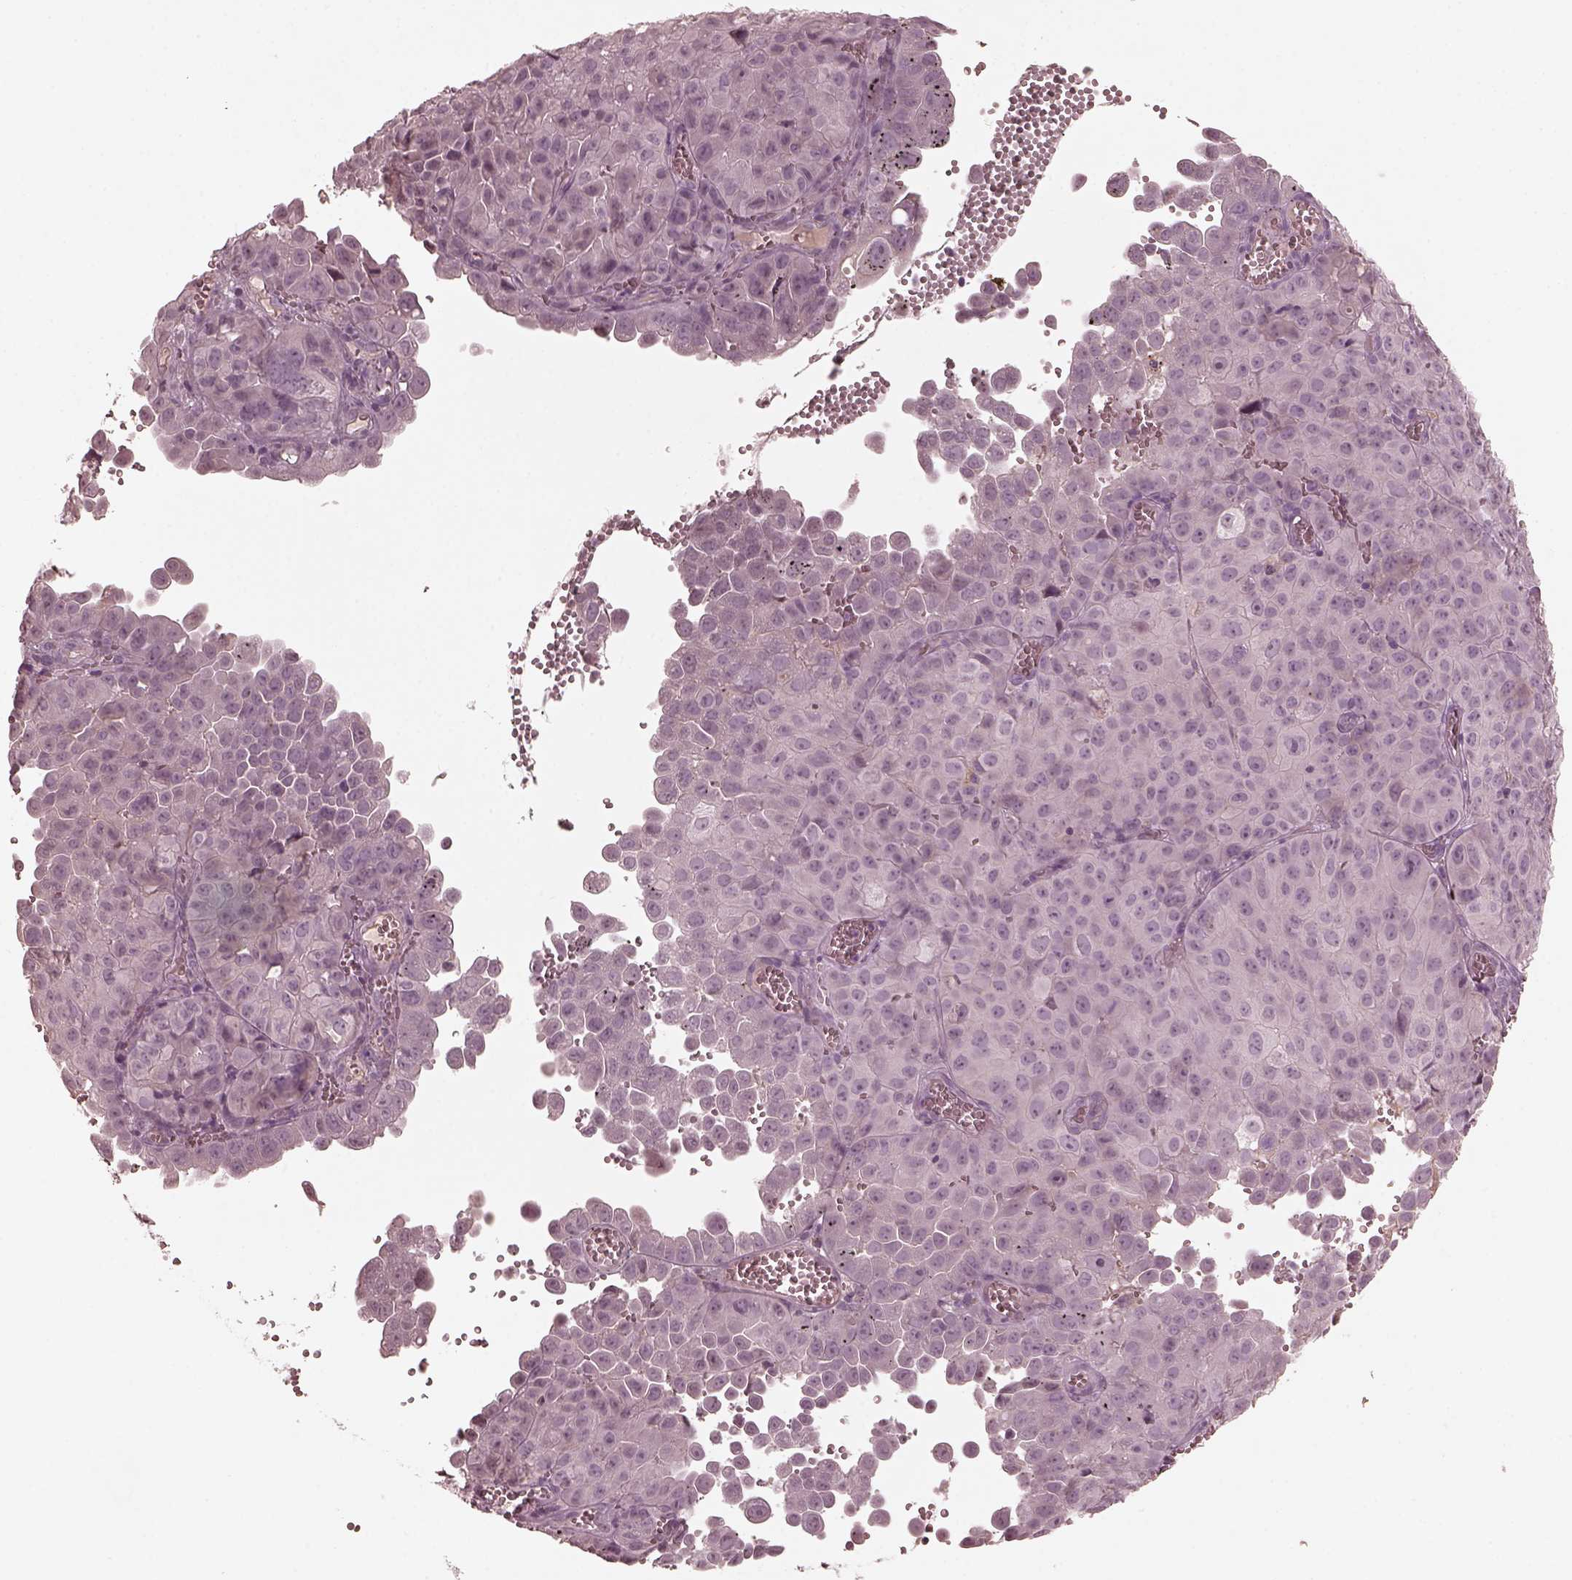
{"staining": {"intensity": "negative", "quantity": "none", "location": "none"}, "tissue": "cervical cancer", "cell_type": "Tumor cells", "image_type": "cancer", "snomed": [{"axis": "morphology", "description": "Squamous cell carcinoma, NOS"}, {"axis": "topography", "description": "Cervix"}], "caption": "Immunohistochemistry (IHC) image of human cervical cancer (squamous cell carcinoma) stained for a protein (brown), which demonstrates no expression in tumor cells. (Brightfield microscopy of DAB IHC at high magnification).", "gene": "VWA5B1", "patient": {"sex": "female", "age": 55}}